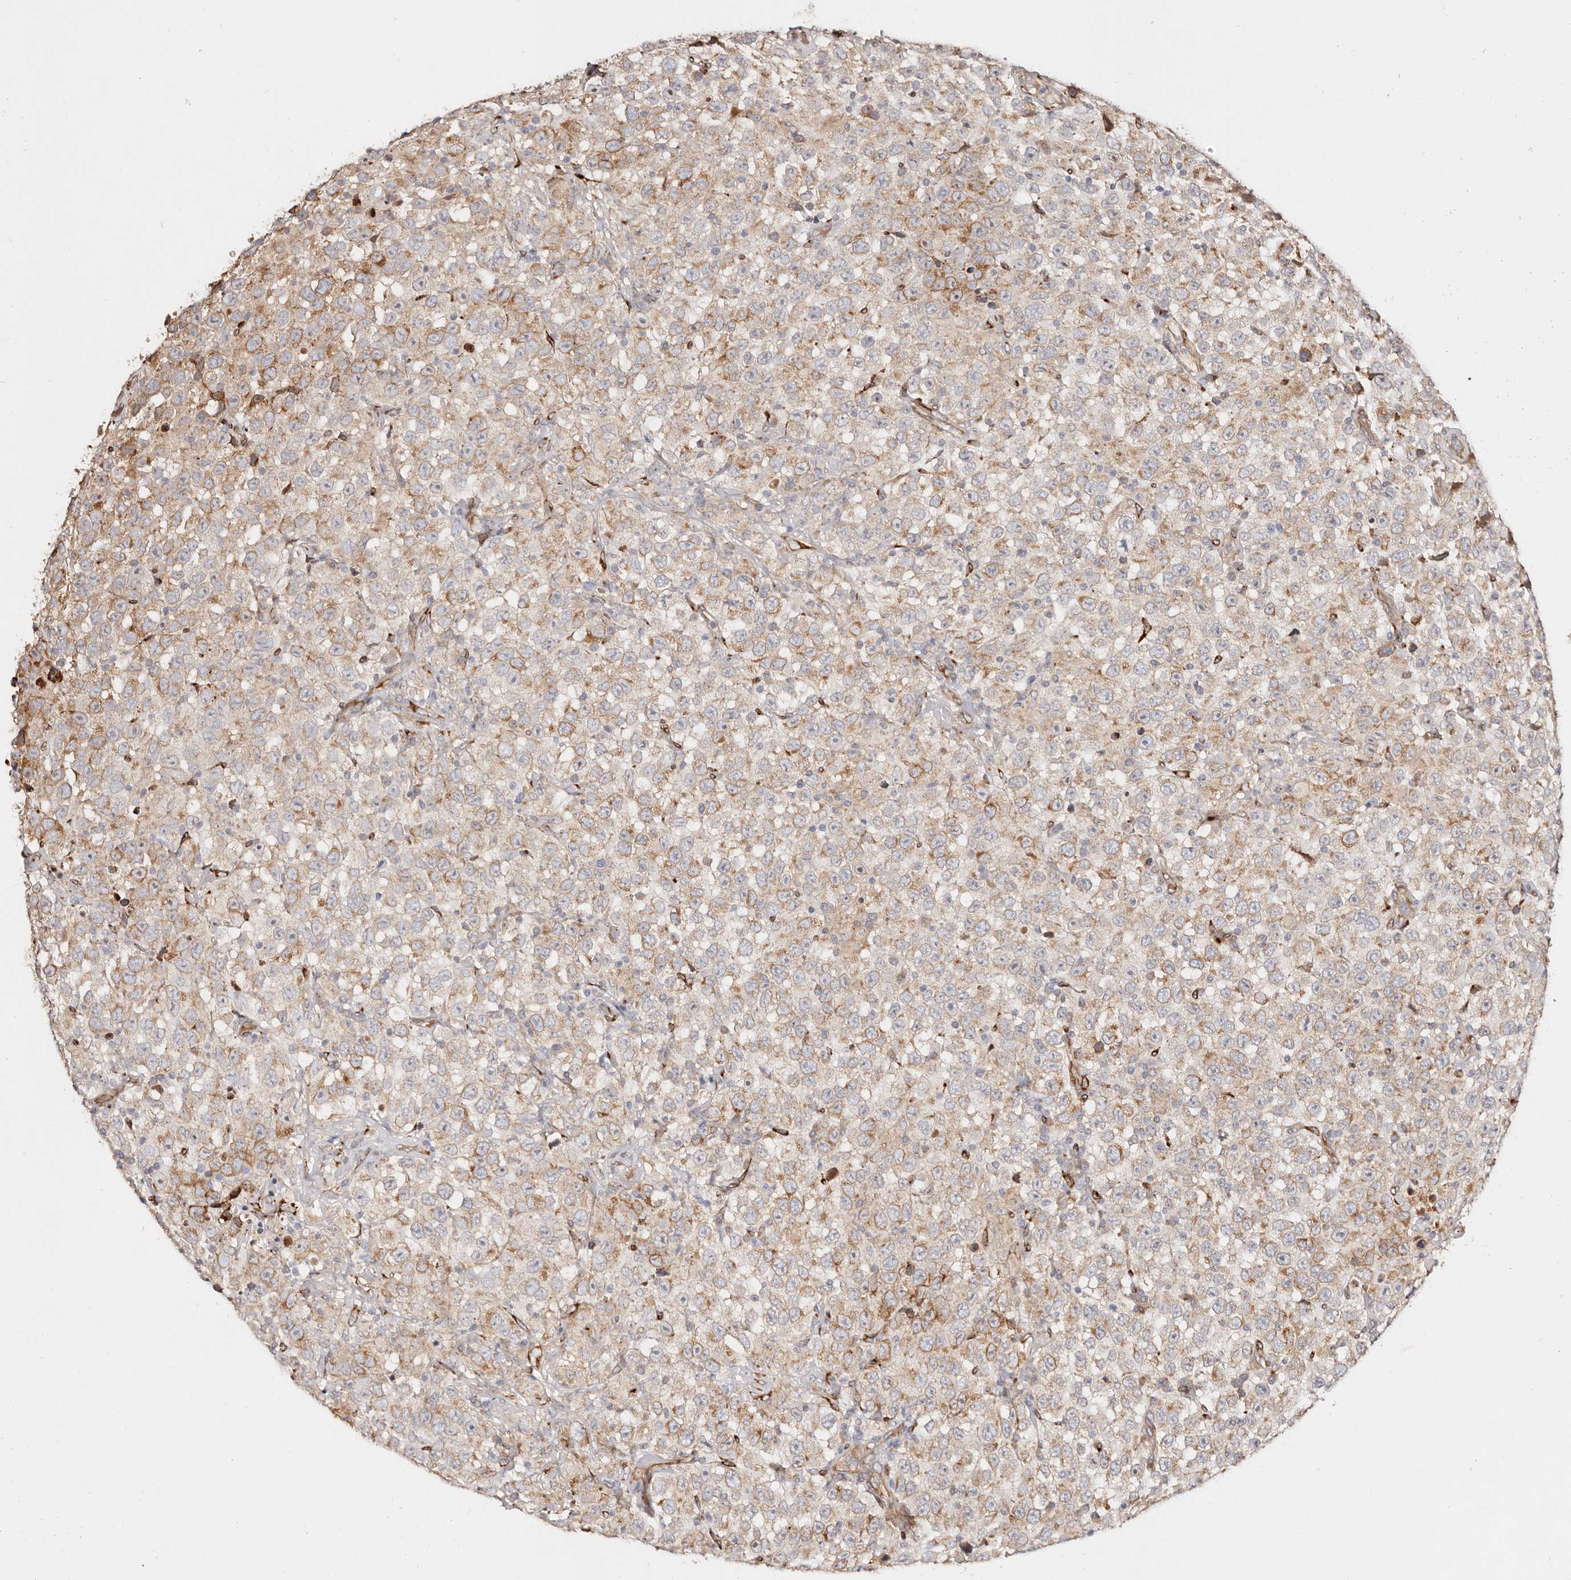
{"staining": {"intensity": "moderate", "quantity": "25%-75%", "location": "cytoplasmic/membranous"}, "tissue": "testis cancer", "cell_type": "Tumor cells", "image_type": "cancer", "snomed": [{"axis": "morphology", "description": "Seminoma, NOS"}, {"axis": "topography", "description": "Testis"}], "caption": "Immunohistochemistry of testis cancer demonstrates medium levels of moderate cytoplasmic/membranous expression in about 25%-75% of tumor cells.", "gene": "SERPINH1", "patient": {"sex": "male", "age": 41}}